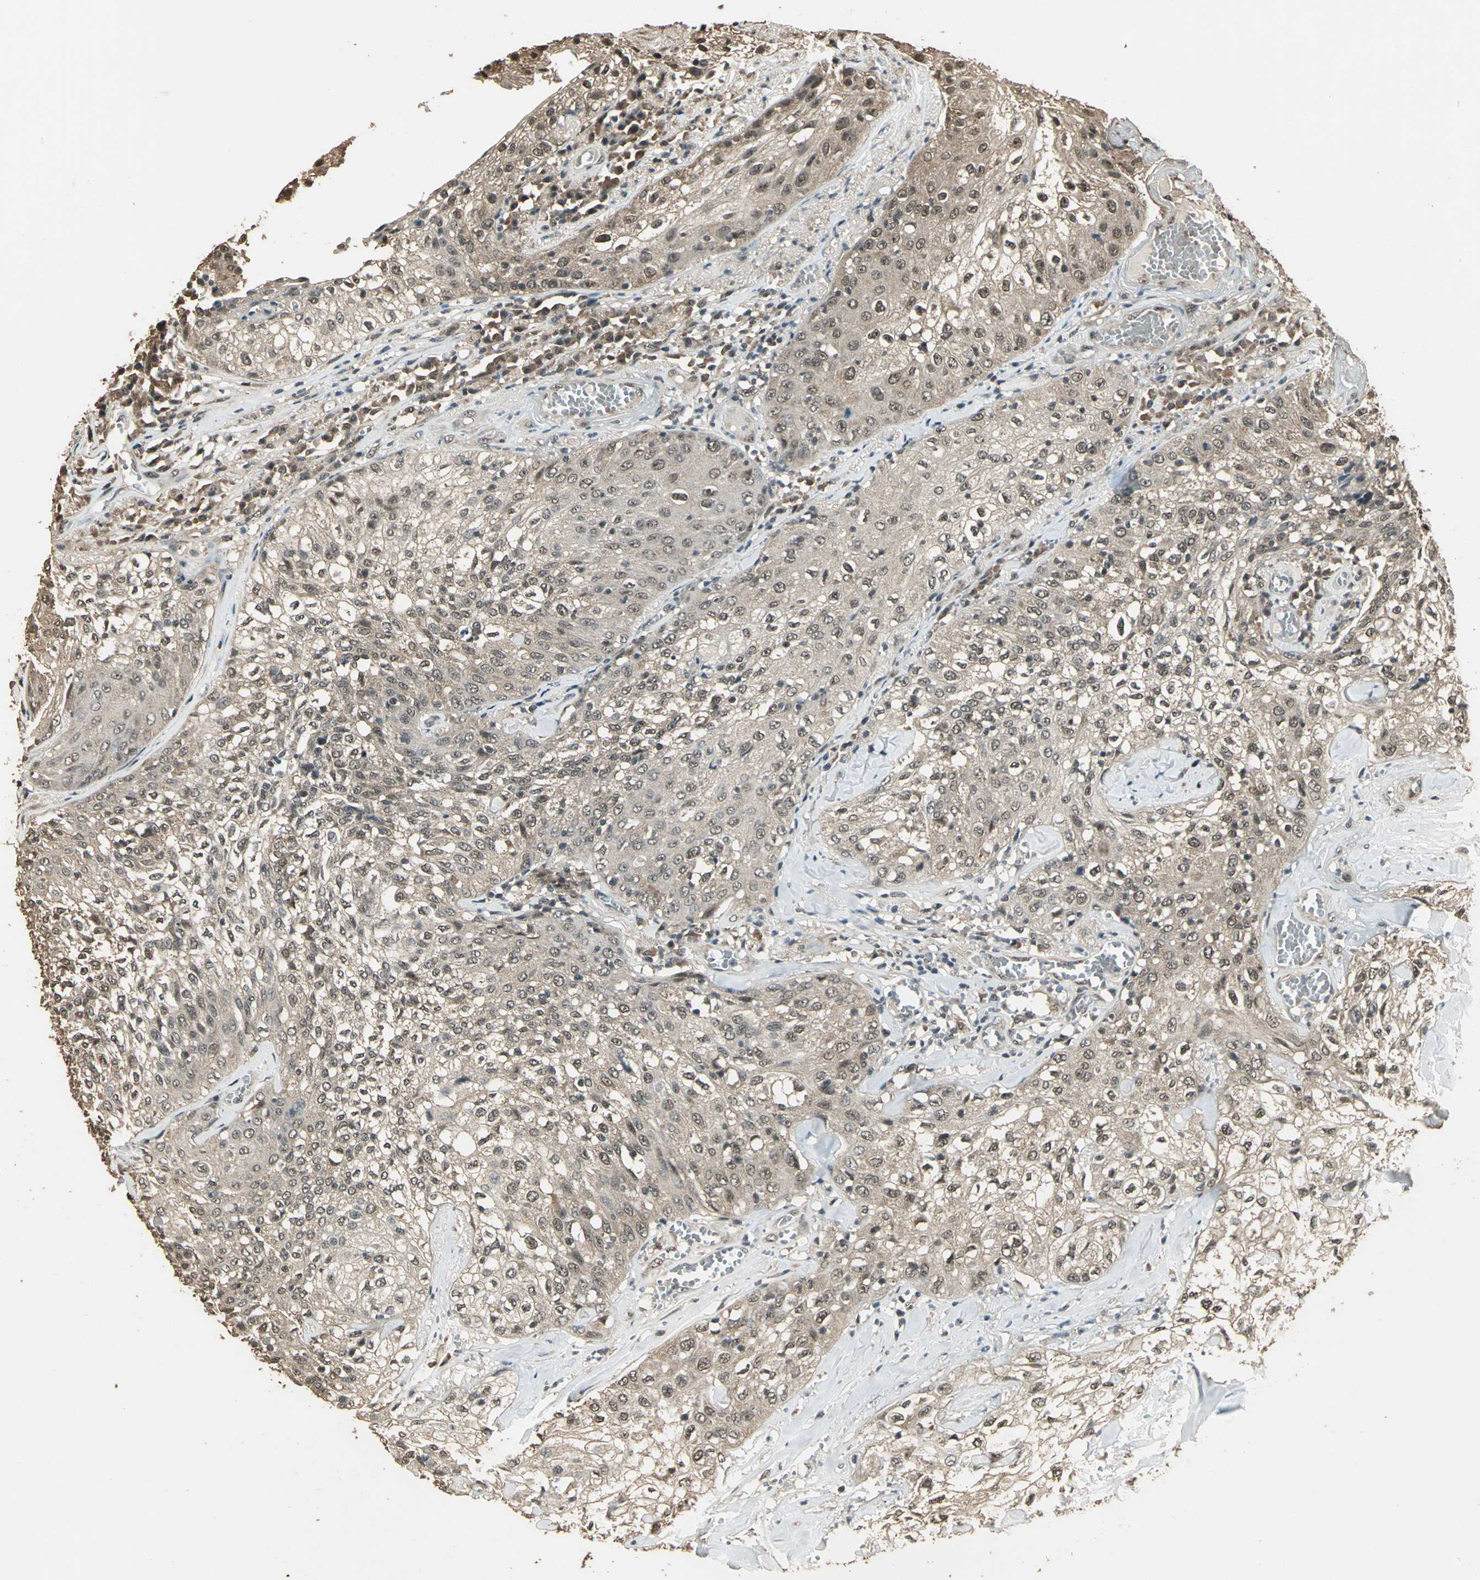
{"staining": {"intensity": "weak", "quantity": "25%-75%", "location": "cytoplasmic/membranous"}, "tissue": "skin cancer", "cell_type": "Tumor cells", "image_type": "cancer", "snomed": [{"axis": "morphology", "description": "Squamous cell carcinoma, NOS"}, {"axis": "topography", "description": "Skin"}], "caption": "Immunohistochemistry image of neoplastic tissue: human skin squamous cell carcinoma stained using immunohistochemistry exhibits low levels of weak protein expression localized specifically in the cytoplasmic/membranous of tumor cells, appearing as a cytoplasmic/membranous brown color.", "gene": "UCHL5", "patient": {"sex": "male", "age": 65}}